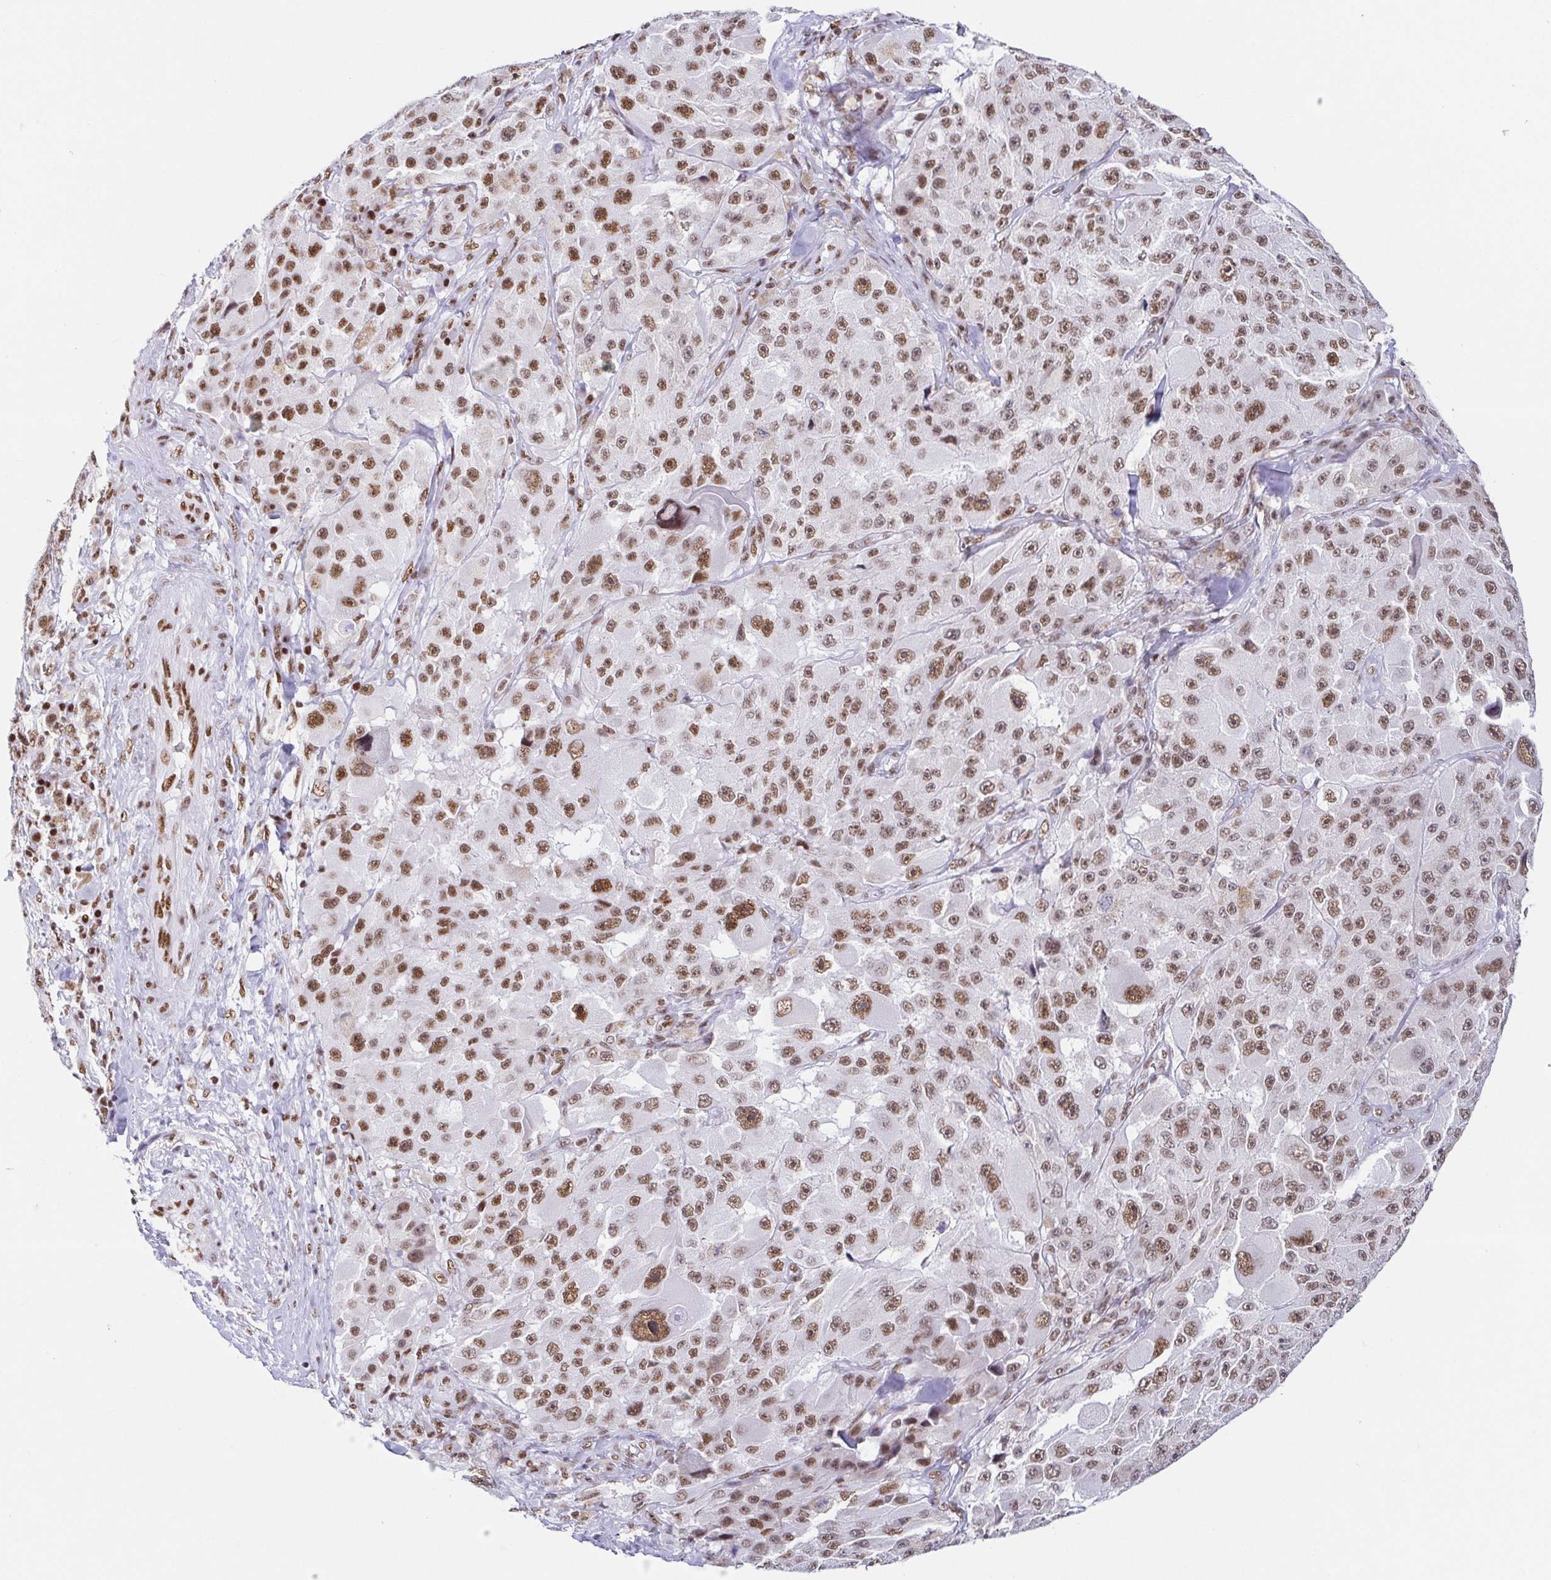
{"staining": {"intensity": "moderate", "quantity": ">75%", "location": "nuclear"}, "tissue": "melanoma", "cell_type": "Tumor cells", "image_type": "cancer", "snomed": [{"axis": "morphology", "description": "Malignant melanoma, Metastatic site"}, {"axis": "topography", "description": "Lymph node"}], "caption": "Melanoma tissue displays moderate nuclear positivity in about >75% of tumor cells, visualized by immunohistochemistry.", "gene": "EWSR1", "patient": {"sex": "male", "age": 62}}